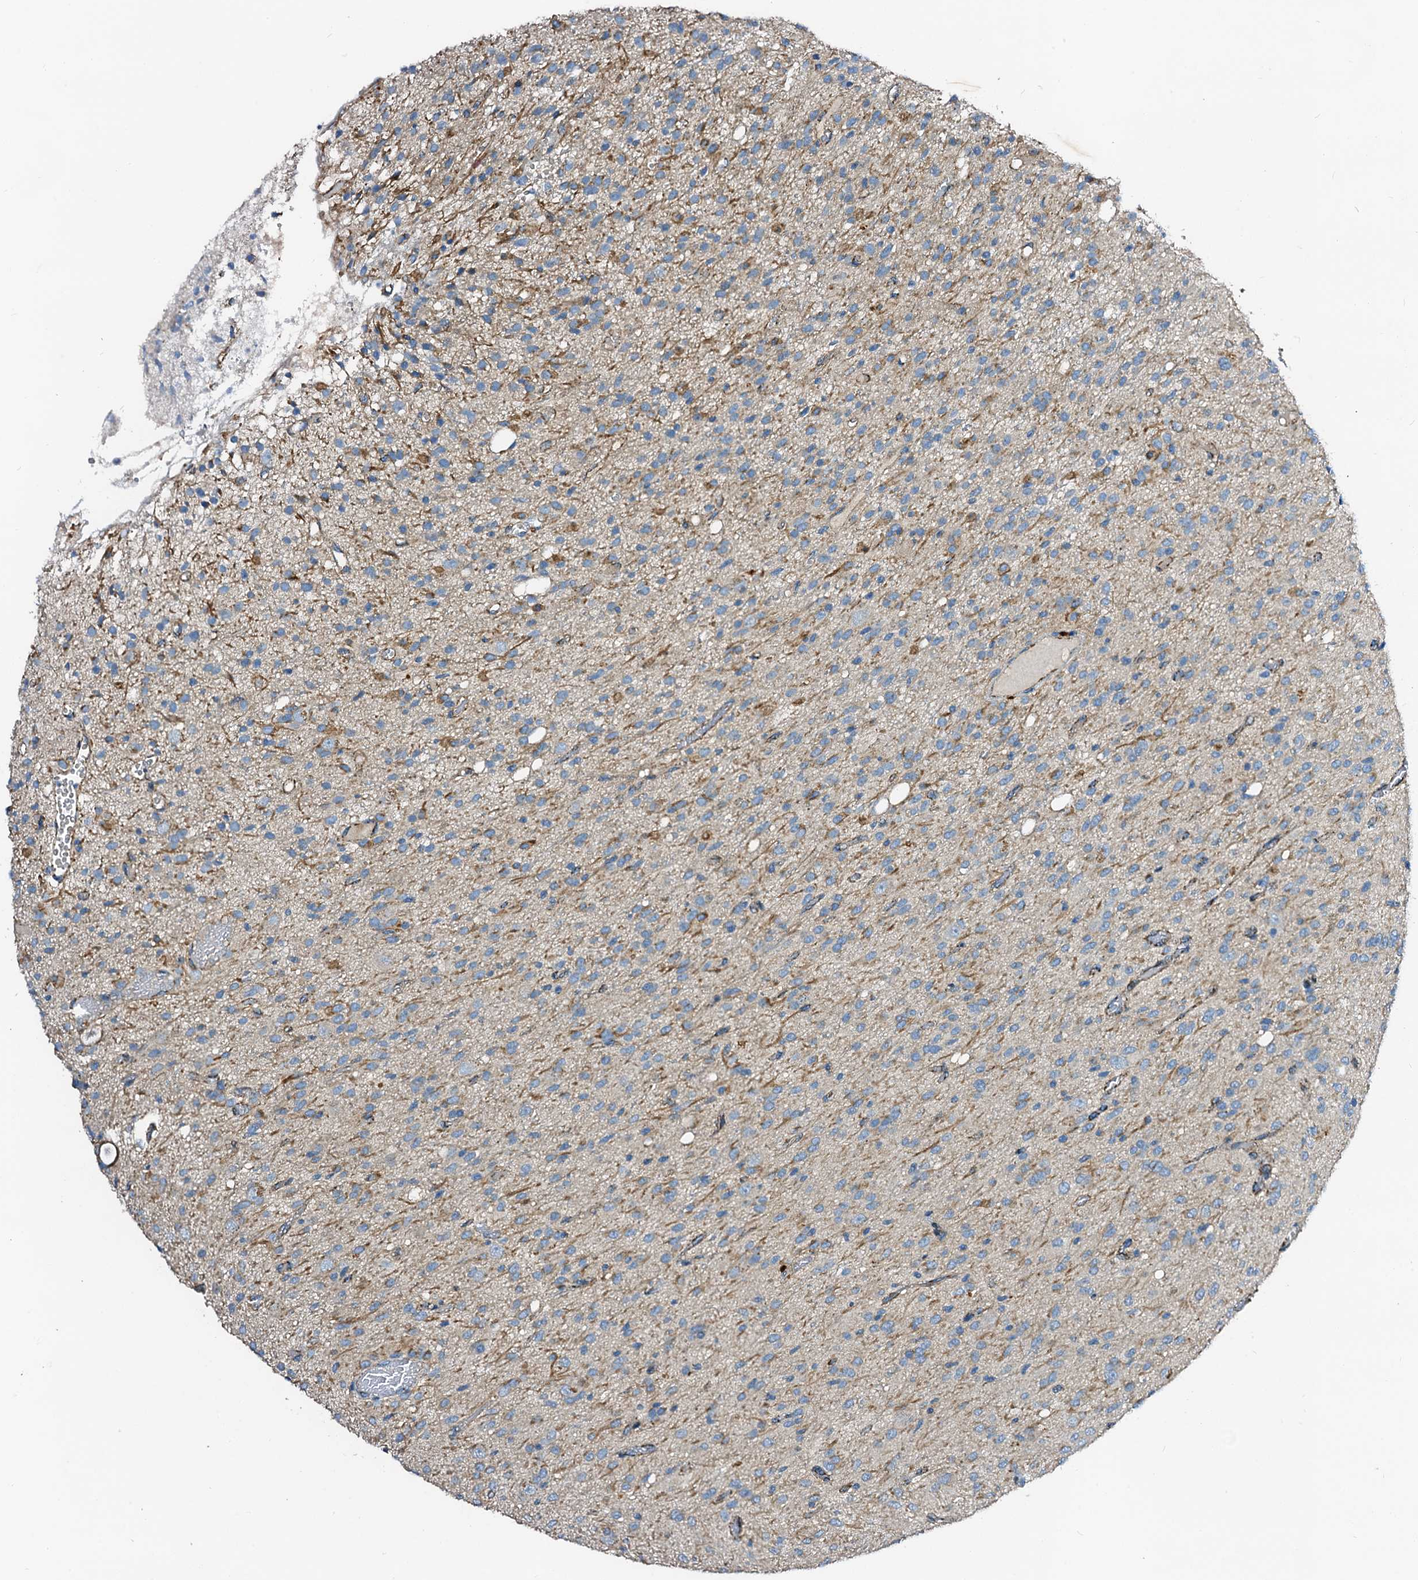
{"staining": {"intensity": "negative", "quantity": "none", "location": "none"}, "tissue": "glioma", "cell_type": "Tumor cells", "image_type": "cancer", "snomed": [{"axis": "morphology", "description": "Glioma, malignant, High grade"}, {"axis": "topography", "description": "Brain"}], "caption": "Immunohistochemistry photomicrograph of neoplastic tissue: human glioma stained with DAB (3,3'-diaminobenzidine) demonstrates no significant protein positivity in tumor cells.", "gene": "FIBIN", "patient": {"sex": "female", "age": 59}}